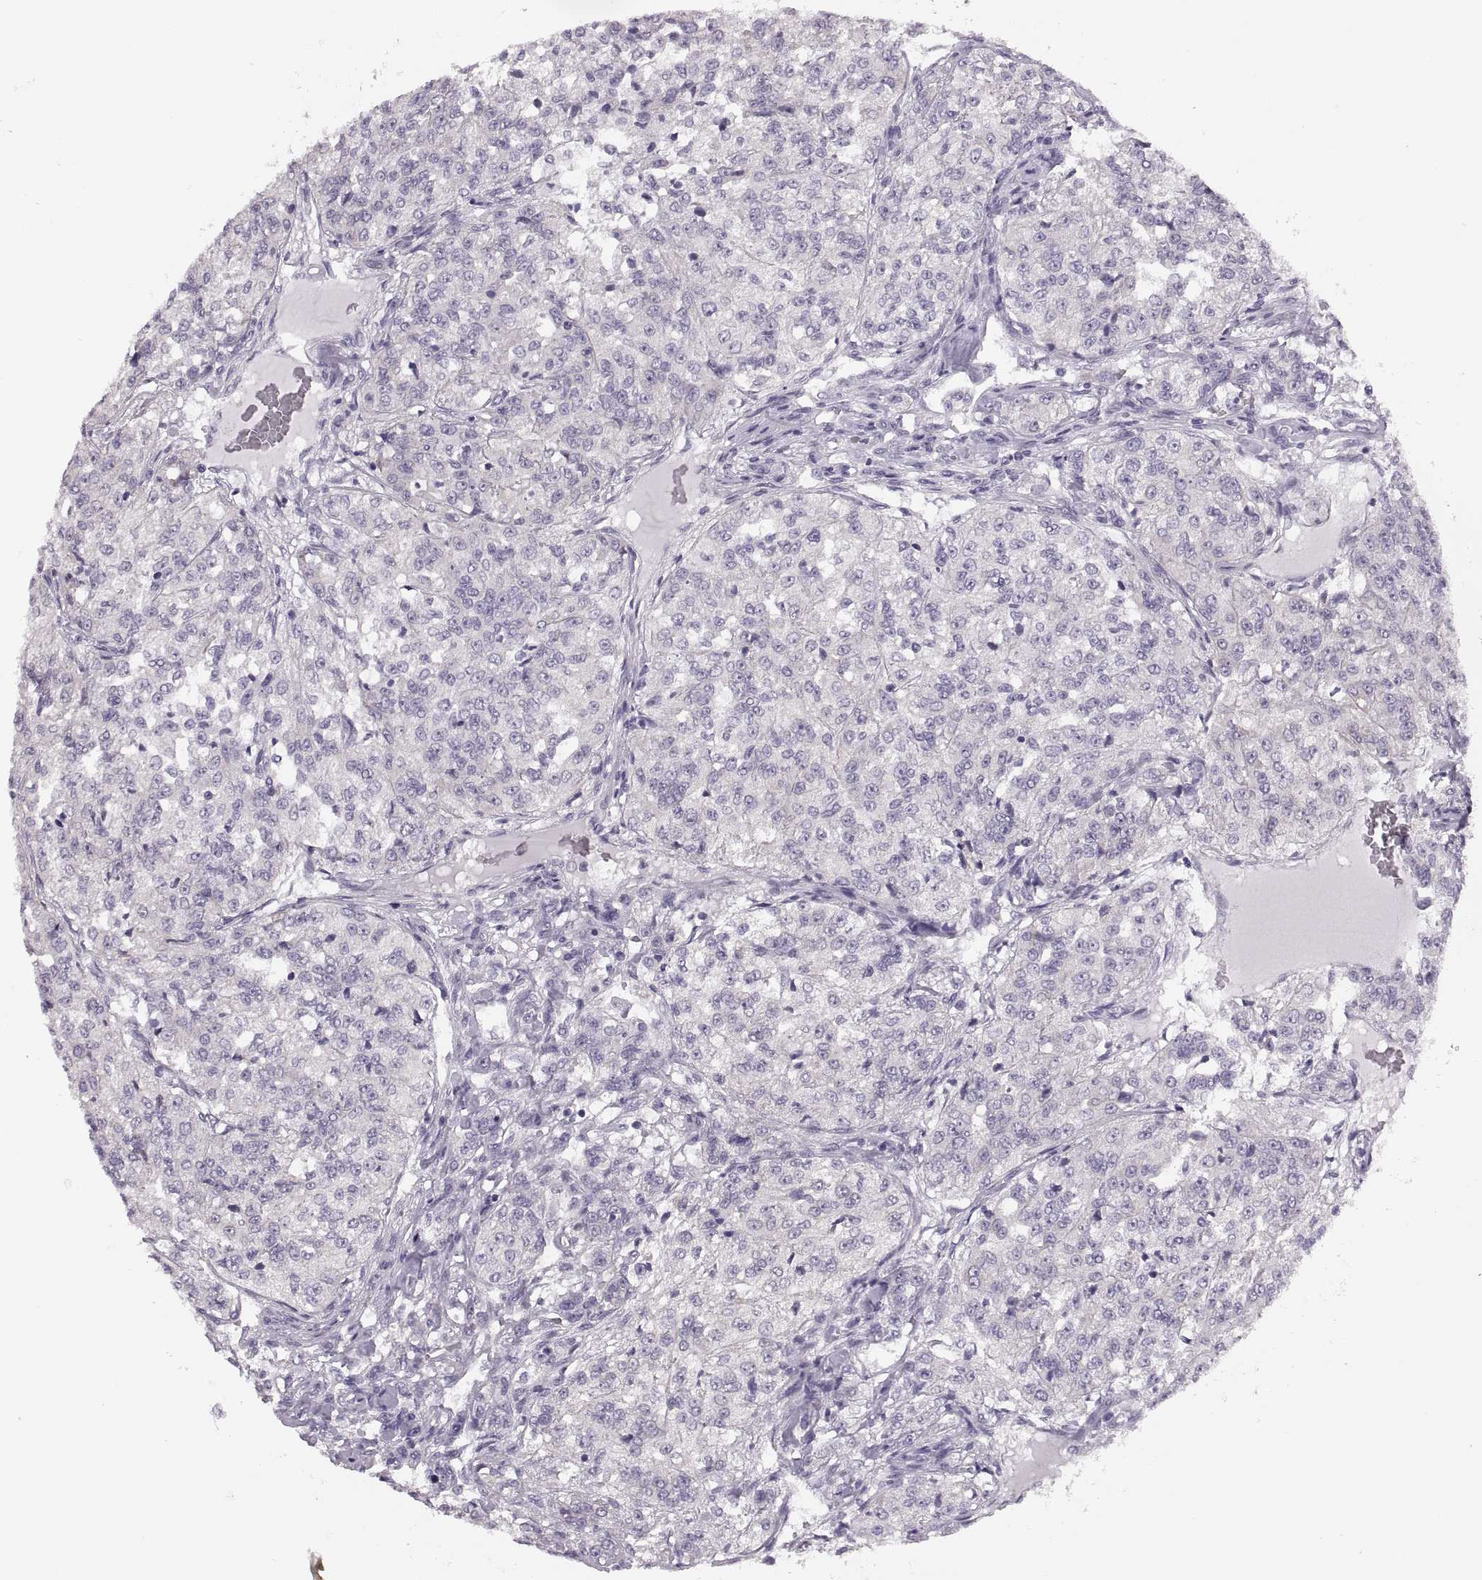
{"staining": {"intensity": "negative", "quantity": "none", "location": "none"}, "tissue": "renal cancer", "cell_type": "Tumor cells", "image_type": "cancer", "snomed": [{"axis": "morphology", "description": "Adenocarcinoma, NOS"}, {"axis": "topography", "description": "Kidney"}], "caption": "This is an IHC micrograph of adenocarcinoma (renal). There is no staining in tumor cells.", "gene": "ADH6", "patient": {"sex": "female", "age": 63}}